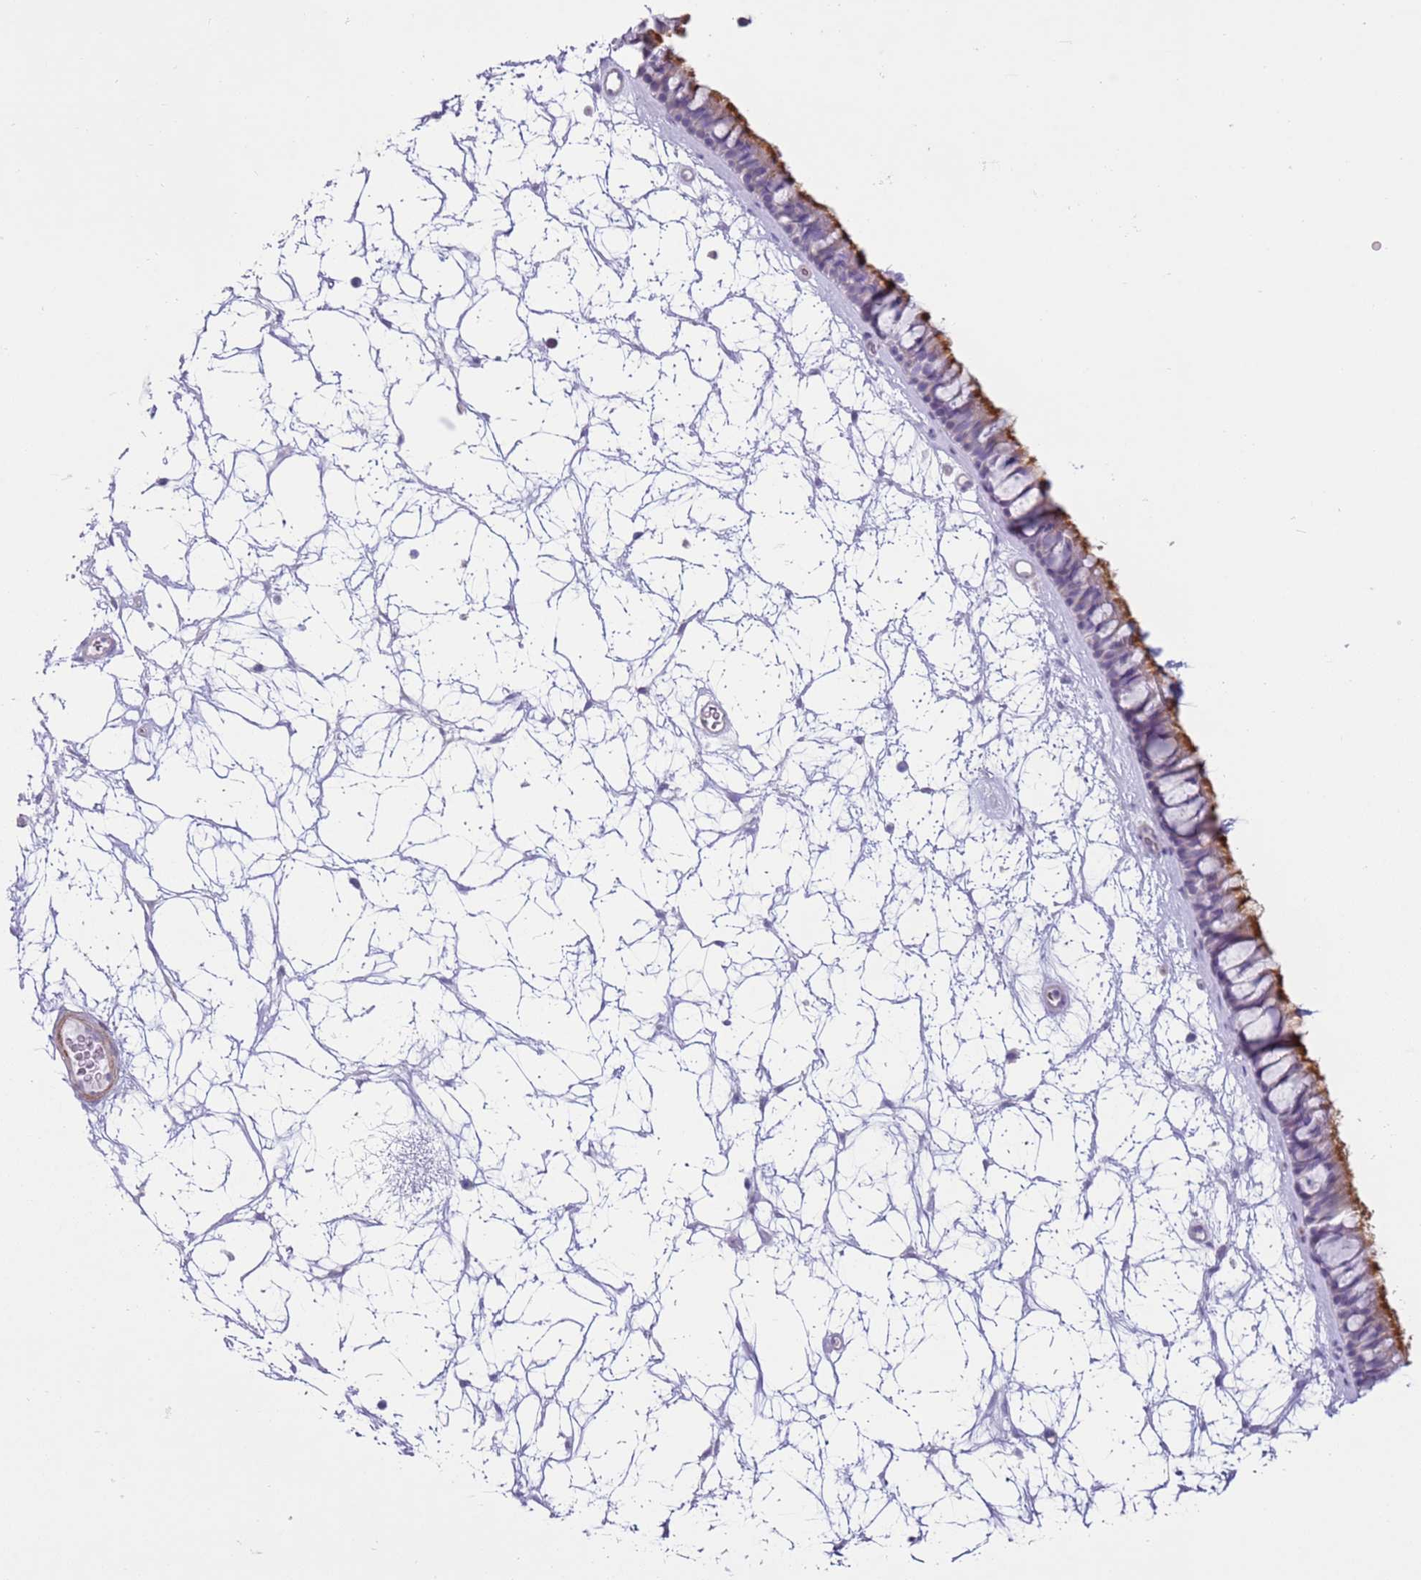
{"staining": {"intensity": "strong", "quantity": "25%-75%", "location": "cytoplasmic/membranous"}, "tissue": "nasopharynx", "cell_type": "Respiratory epithelial cells", "image_type": "normal", "snomed": [{"axis": "morphology", "description": "Normal tissue, NOS"}, {"axis": "topography", "description": "Nasopharynx"}], "caption": "Brown immunohistochemical staining in unremarkable human nasopharynx displays strong cytoplasmic/membranous positivity in about 25%-75% of respiratory epithelial cells. The protein is shown in brown color, while the nuclei are stained blue.", "gene": "ZNF239", "patient": {"sex": "male", "age": 64}}